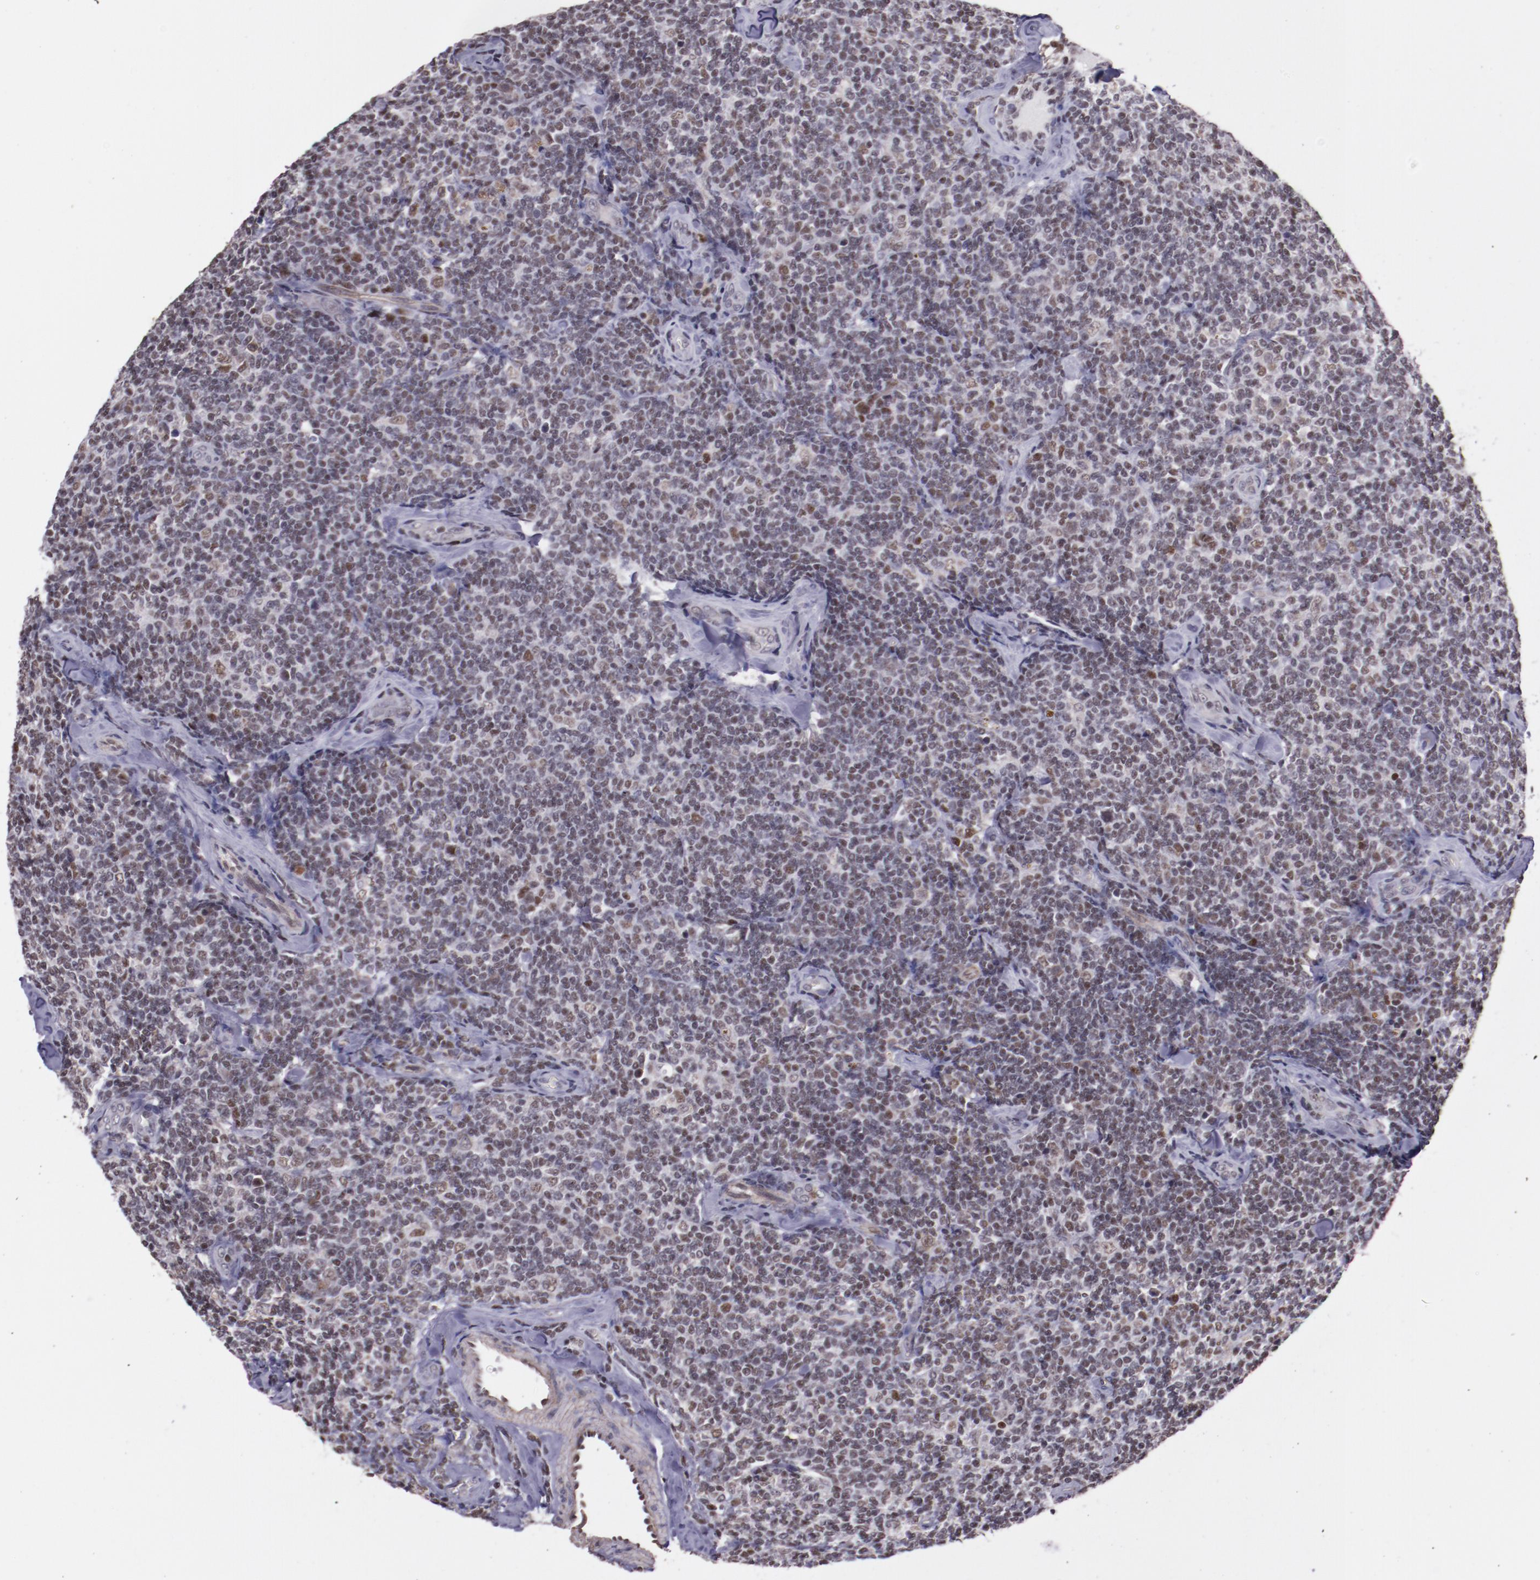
{"staining": {"intensity": "weak", "quantity": "<25%", "location": "nuclear"}, "tissue": "lymphoma", "cell_type": "Tumor cells", "image_type": "cancer", "snomed": [{"axis": "morphology", "description": "Malignant lymphoma, non-Hodgkin's type, Low grade"}, {"axis": "topography", "description": "Lymph node"}], "caption": "Tumor cells are negative for protein expression in human lymphoma.", "gene": "ELF1", "patient": {"sex": "female", "age": 56}}